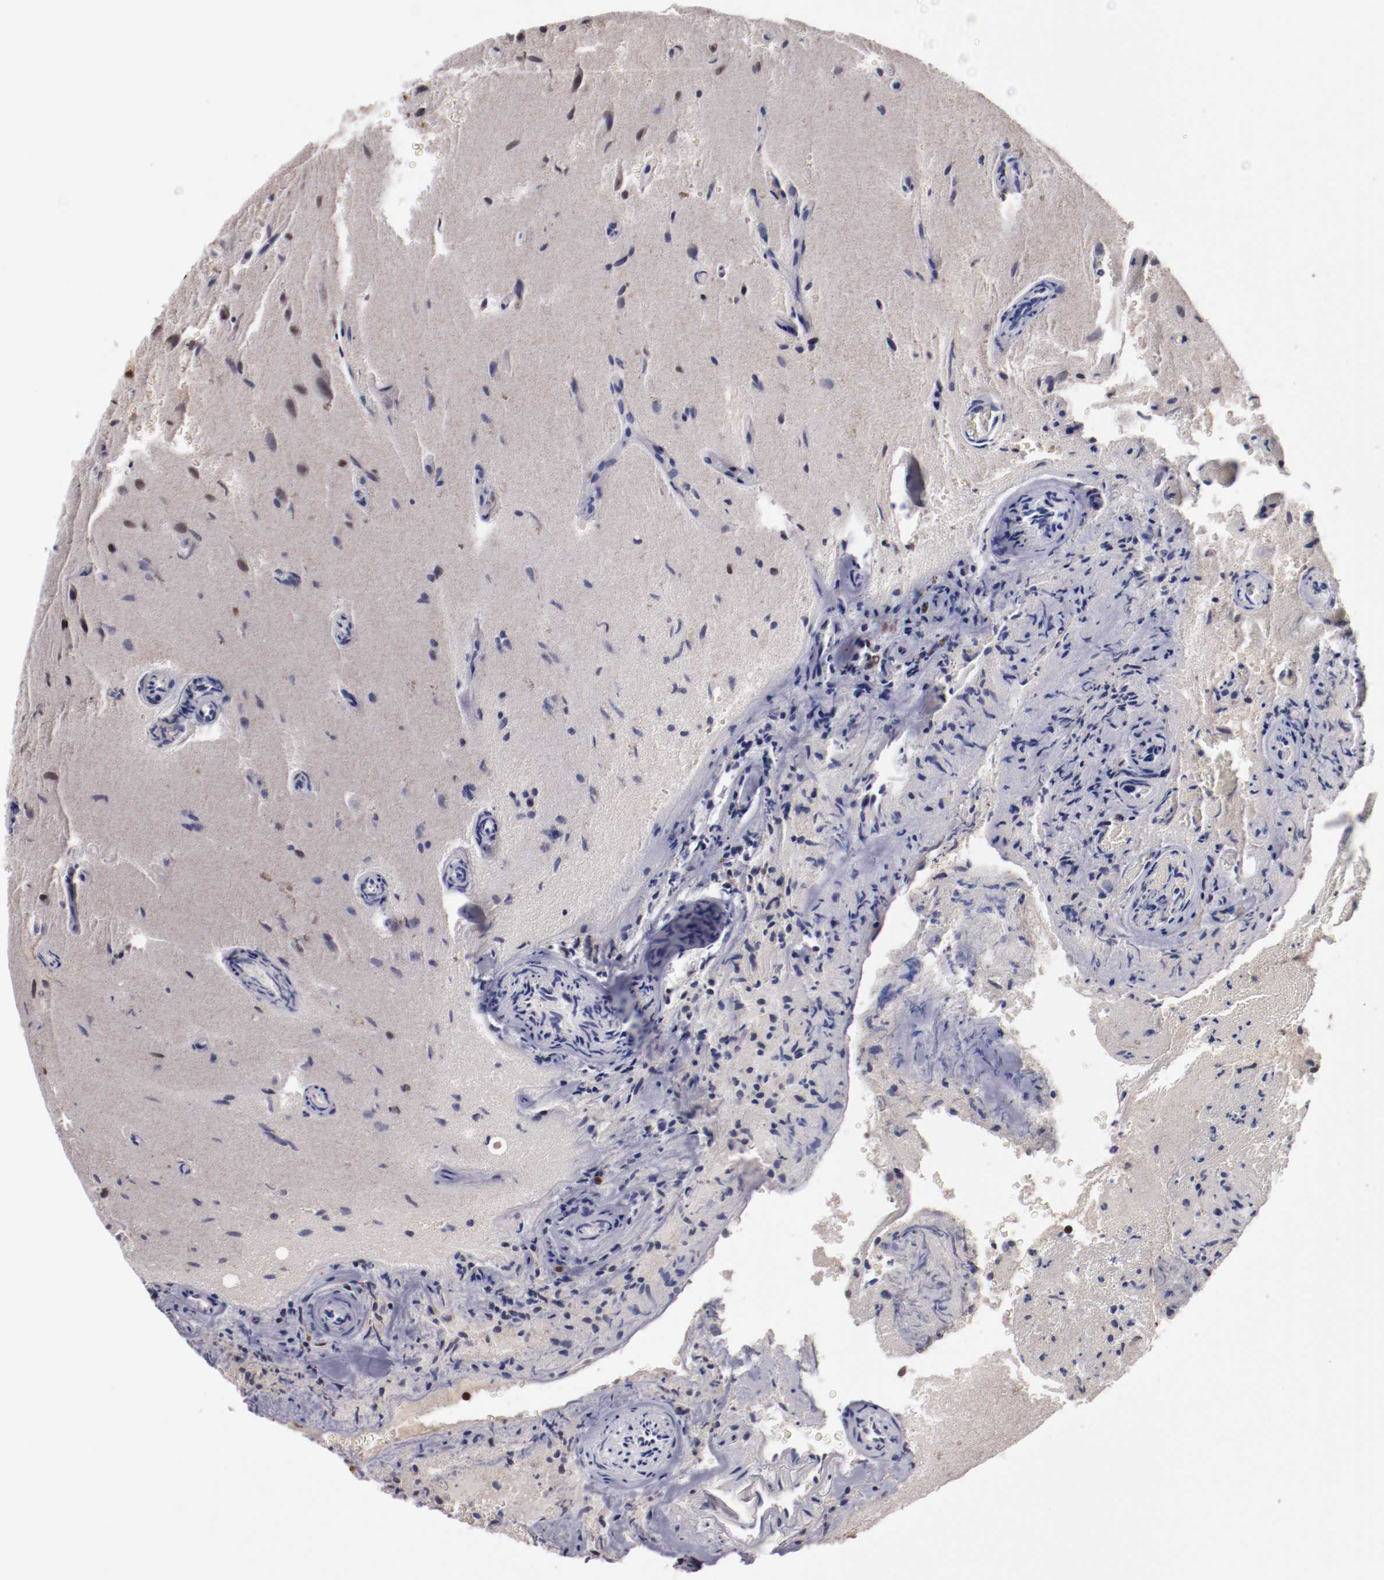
{"staining": {"intensity": "strong", "quantity": "25%-75%", "location": "nuclear"}, "tissue": "glioma", "cell_type": "Tumor cells", "image_type": "cancer", "snomed": [{"axis": "morphology", "description": "Normal tissue, NOS"}, {"axis": "morphology", "description": "Glioma, malignant, High grade"}, {"axis": "topography", "description": "Cerebral cortex"}], "caption": "Human malignant glioma (high-grade) stained with a brown dye displays strong nuclear positive staining in approximately 25%-75% of tumor cells.", "gene": "FAM81A", "patient": {"sex": "male", "age": 75}}